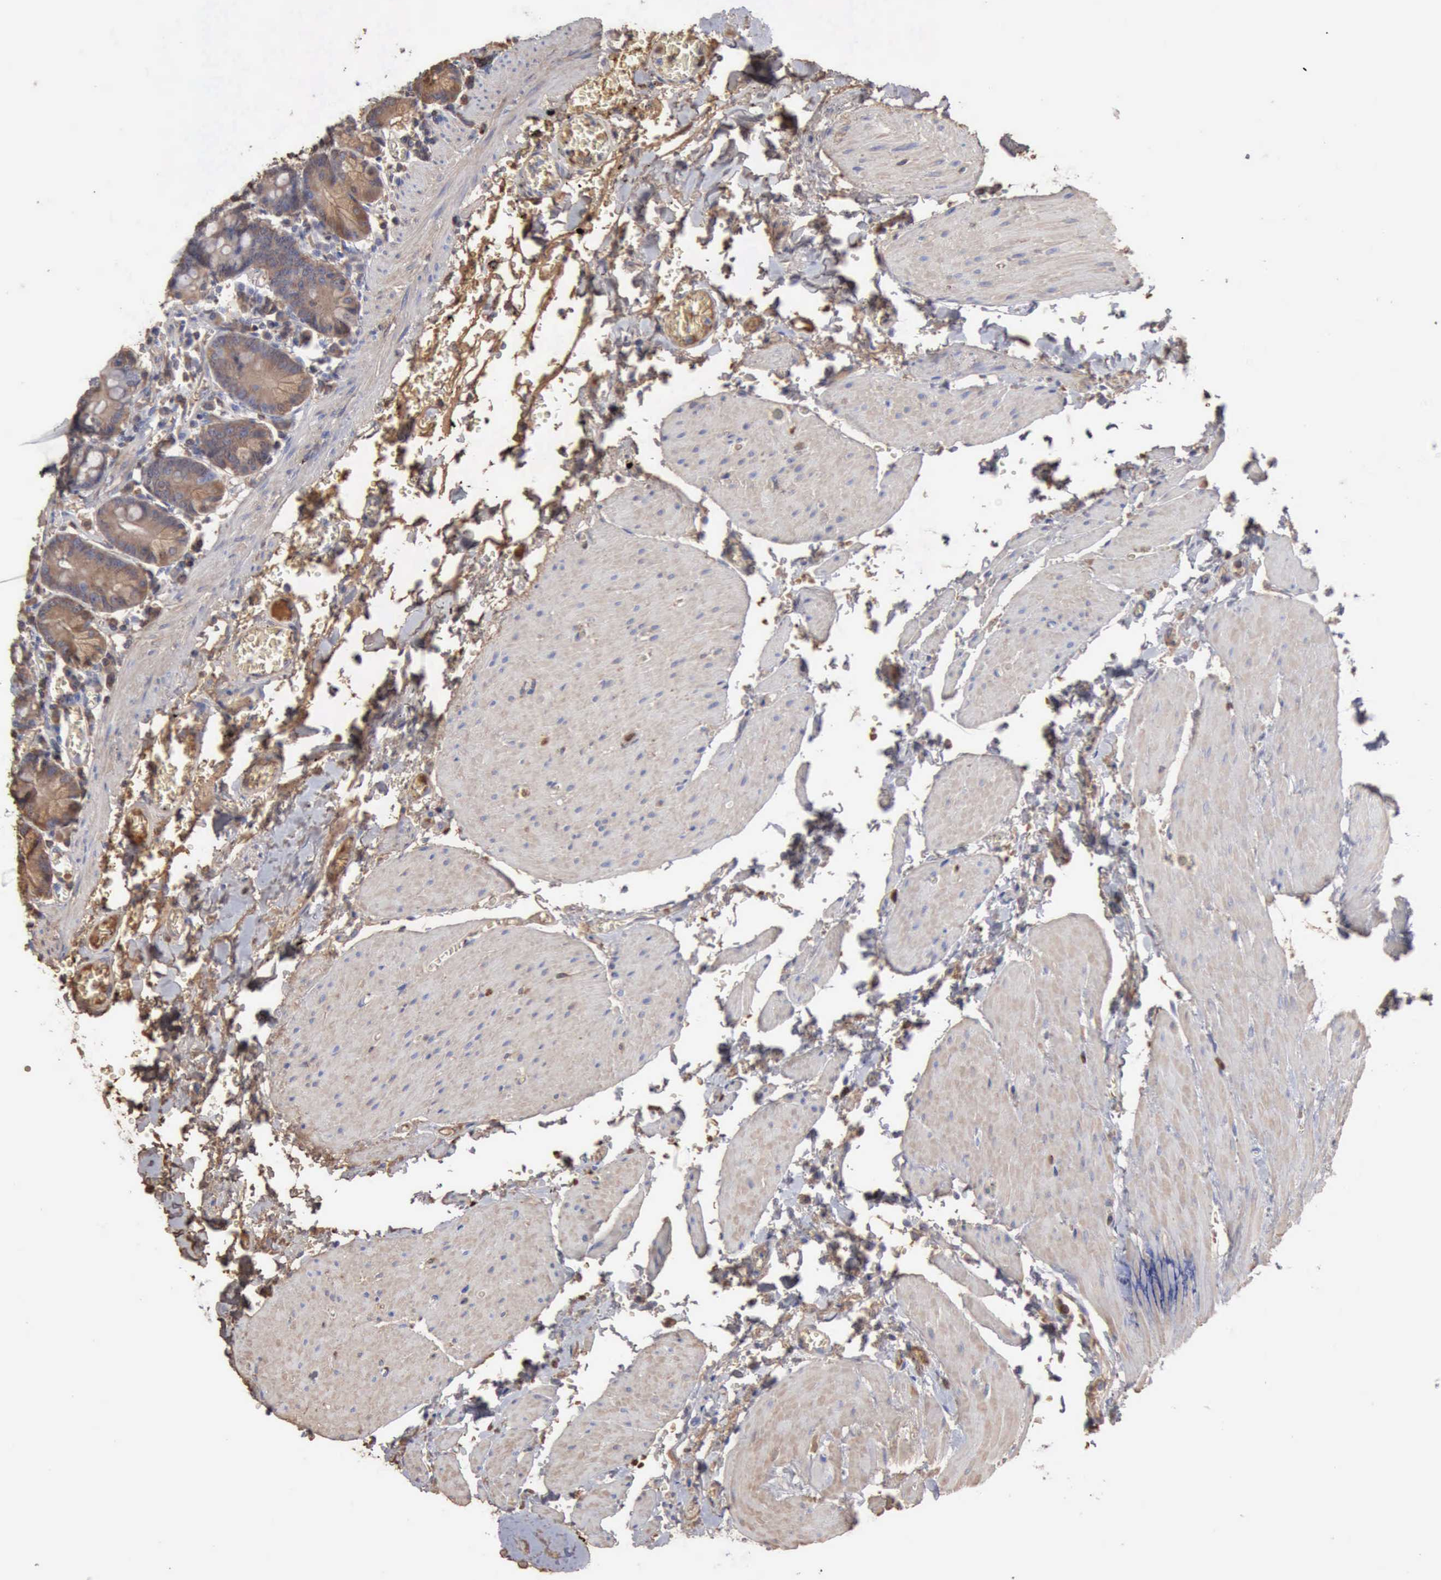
{"staining": {"intensity": "weak", "quantity": "<25%", "location": "cytoplasmic/membranous"}, "tissue": "small intestine", "cell_type": "Glandular cells", "image_type": "normal", "snomed": [{"axis": "morphology", "description": "Normal tissue, NOS"}, {"axis": "topography", "description": "Small intestine"}], "caption": "The IHC image has no significant positivity in glandular cells of small intestine. (DAB (3,3'-diaminobenzidine) immunohistochemistry, high magnification).", "gene": "SERPINA1", "patient": {"sex": "male", "age": 71}}